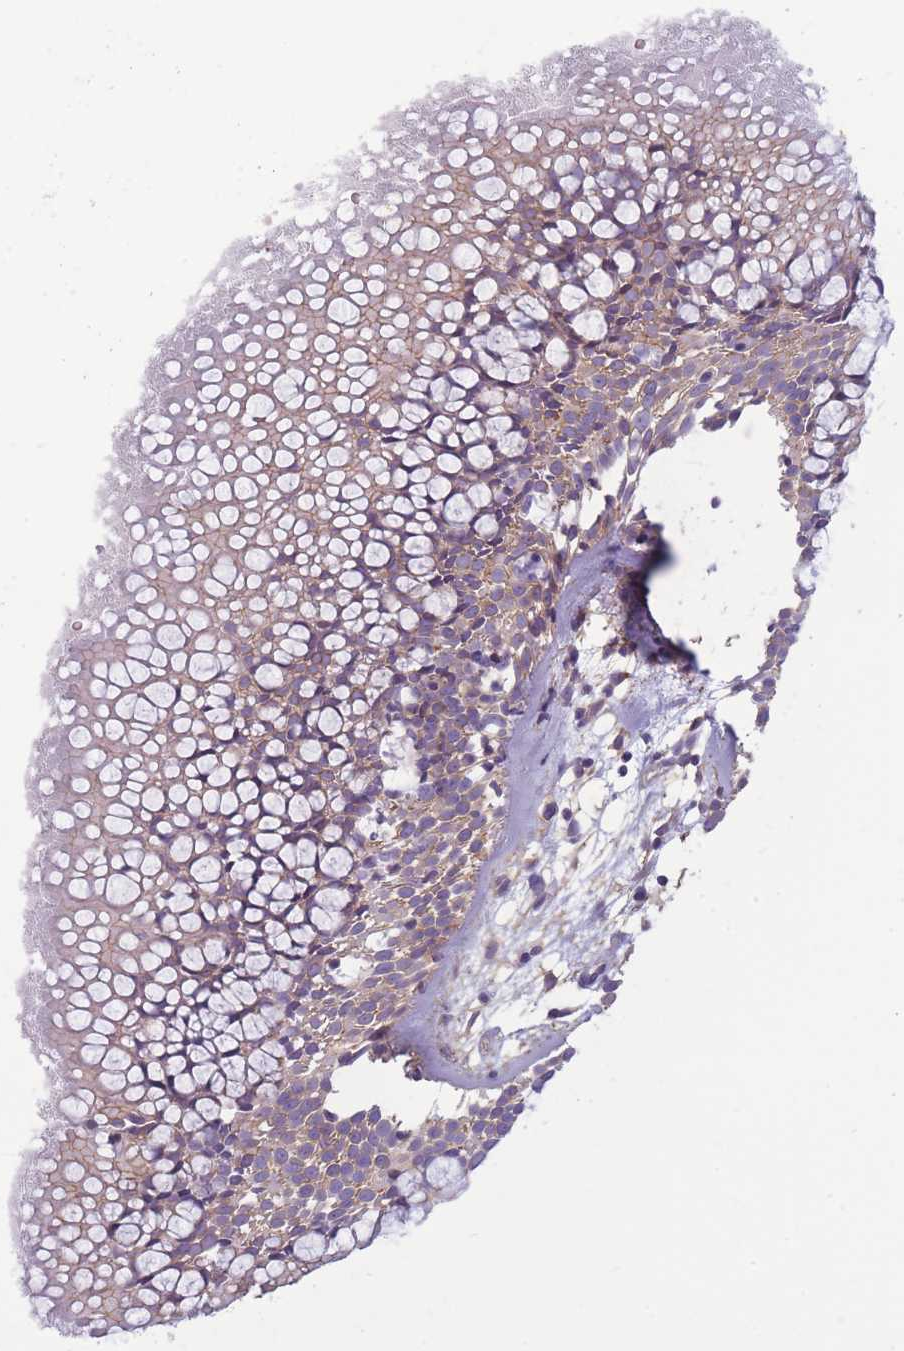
{"staining": {"intensity": "moderate", "quantity": "25%-75%", "location": "cytoplasmic/membranous"}, "tissue": "nasopharynx", "cell_type": "Respiratory epithelial cells", "image_type": "normal", "snomed": [{"axis": "morphology", "description": "Normal tissue, NOS"}, {"axis": "topography", "description": "Nasopharynx"}], "caption": "IHC (DAB) staining of normal human nasopharynx shows moderate cytoplasmic/membranous protein positivity in approximately 25%-75% of respiratory epithelial cells. Nuclei are stained in blue.", "gene": "ADD1", "patient": {"sex": "male", "age": 65}}